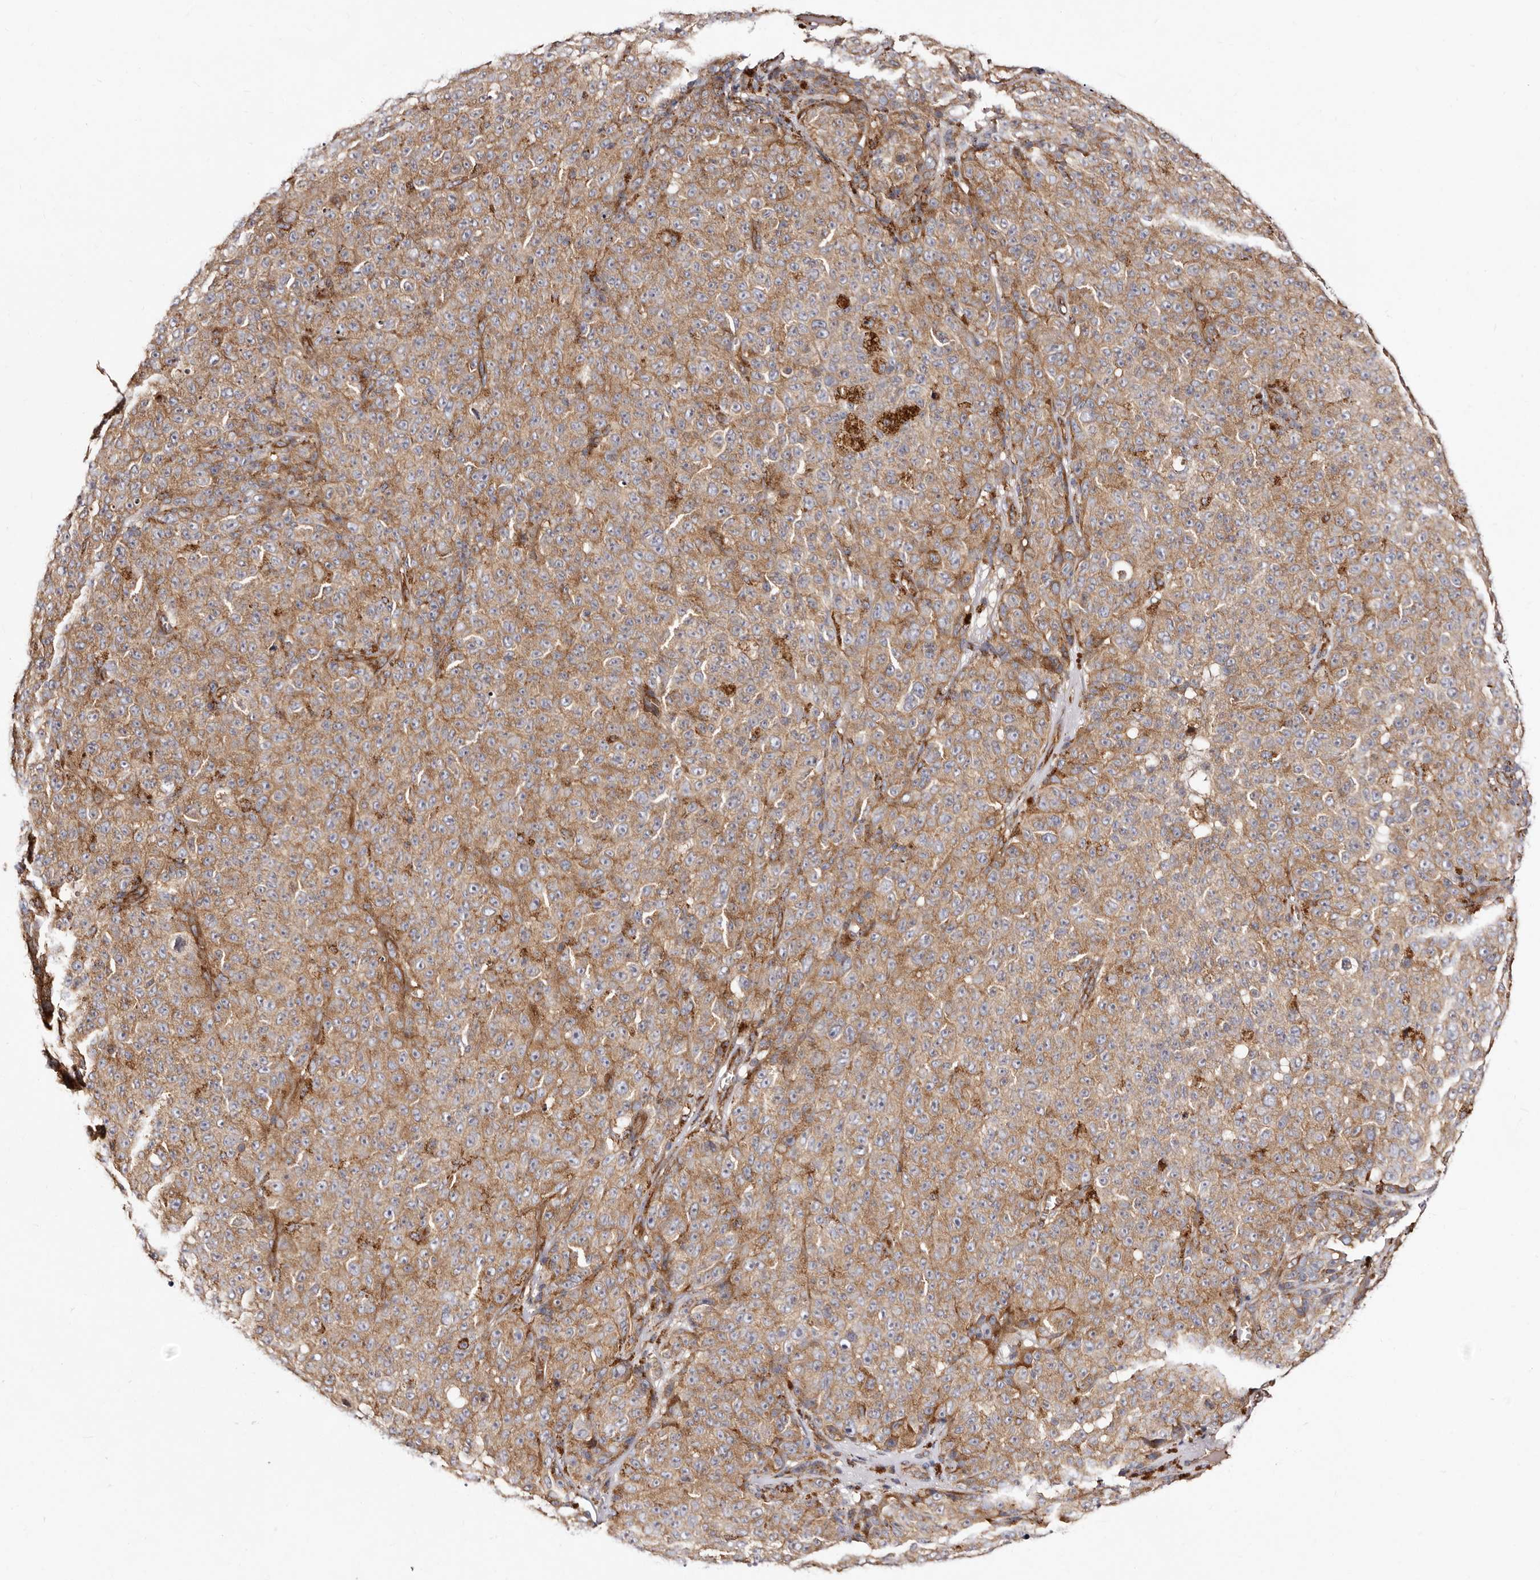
{"staining": {"intensity": "moderate", "quantity": ">75%", "location": "cytoplasmic/membranous"}, "tissue": "melanoma", "cell_type": "Tumor cells", "image_type": "cancer", "snomed": [{"axis": "morphology", "description": "Malignant melanoma, NOS"}, {"axis": "topography", "description": "Skin"}], "caption": "There is medium levels of moderate cytoplasmic/membranous positivity in tumor cells of melanoma, as demonstrated by immunohistochemical staining (brown color).", "gene": "LUZP1", "patient": {"sex": "female", "age": 82}}